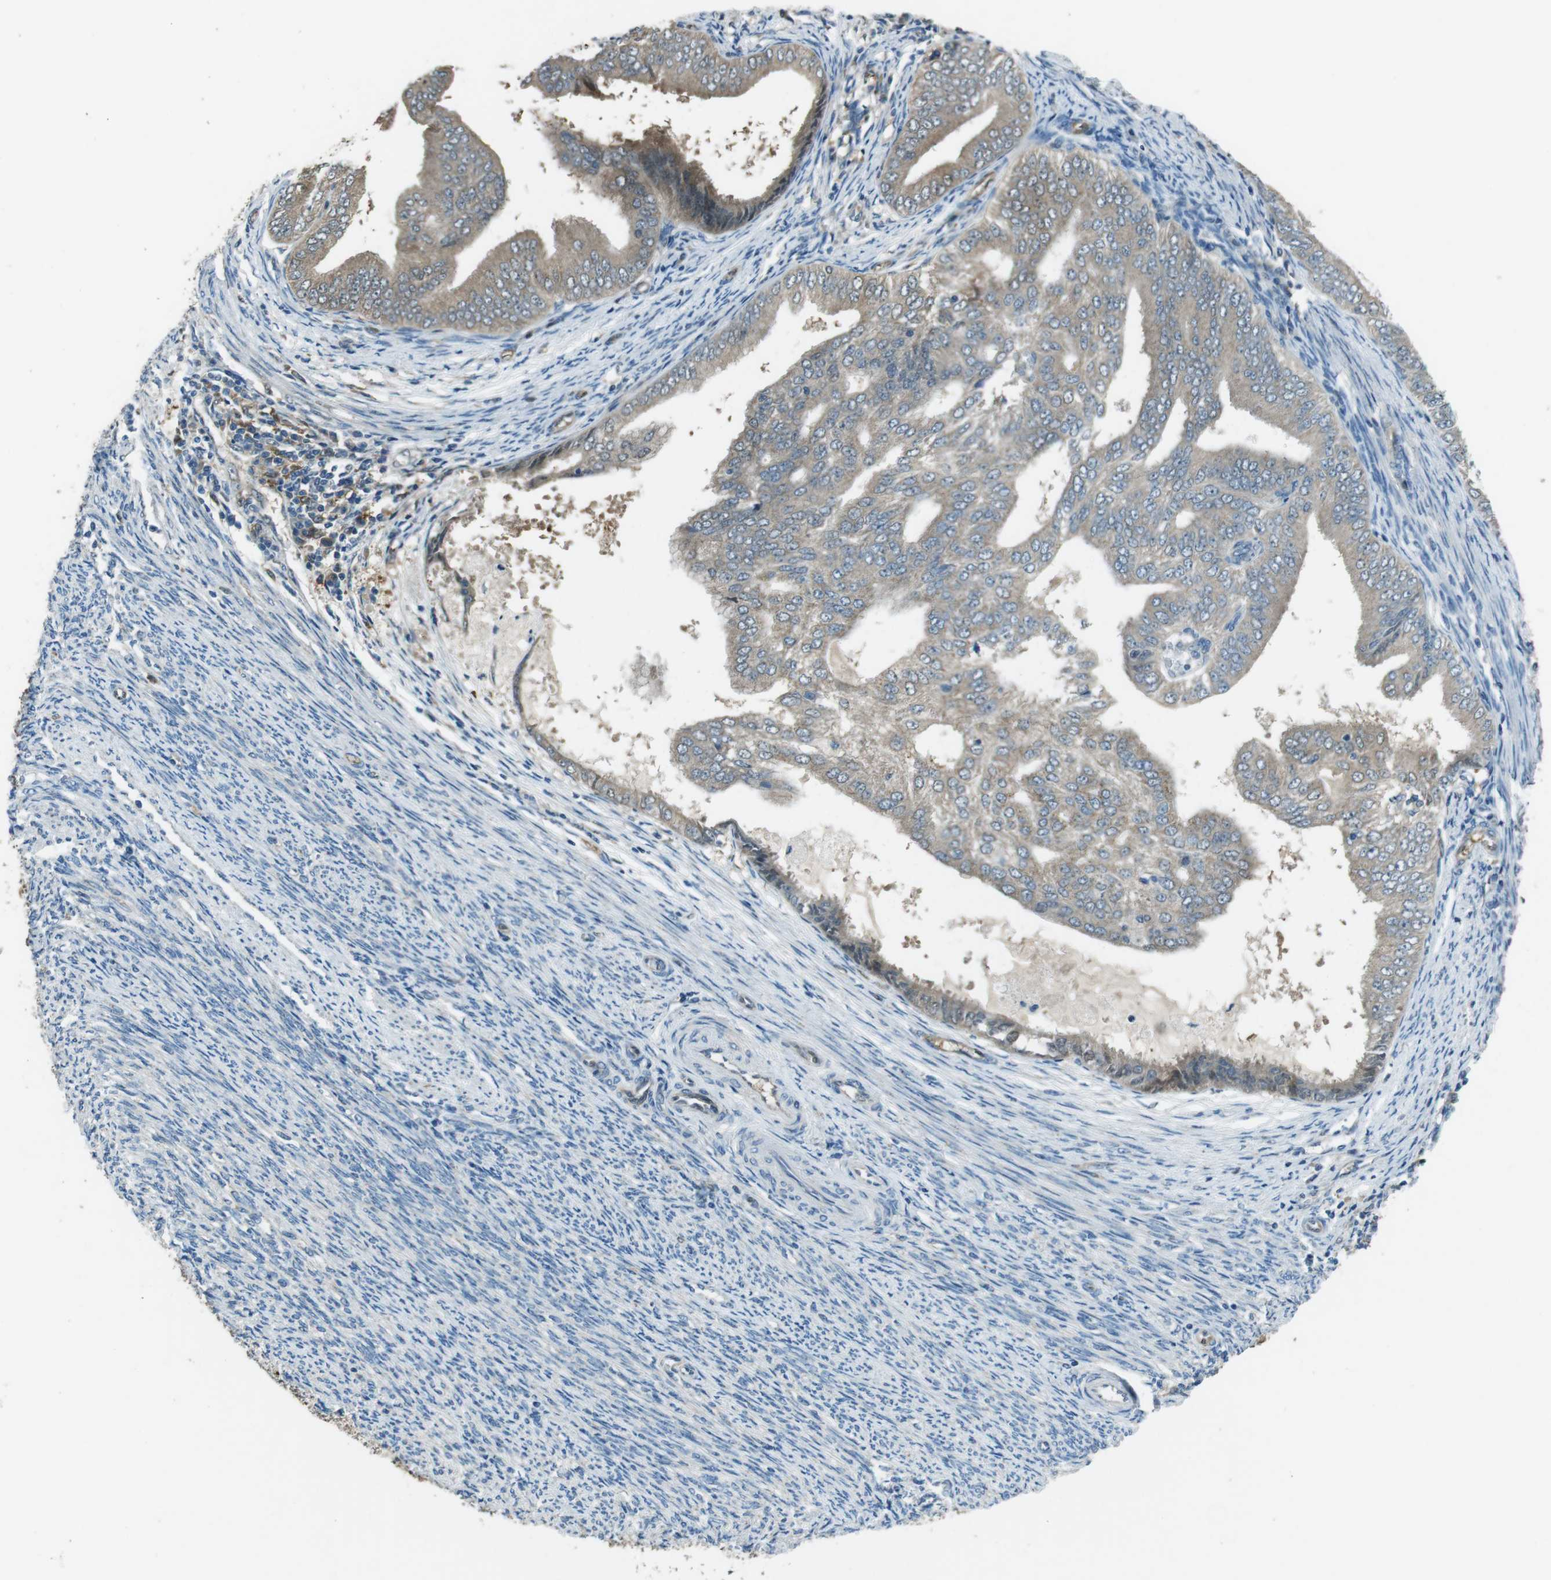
{"staining": {"intensity": "weak", "quantity": ">75%", "location": "cytoplasmic/membranous"}, "tissue": "endometrial cancer", "cell_type": "Tumor cells", "image_type": "cancer", "snomed": [{"axis": "morphology", "description": "Adenocarcinoma, NOS"}, {"axis": "topography", "description": "Endometrium"}], "caption": "Protein expression analysis of human endometrial cancer (adenocarcinoma) reveals weak cytoplasmic/membranous positivity in about >75% of tumor cells. (brown staining indicates protein expression, while blue staining denotes nuclei).", "gene": "MFAP3", "patient": {"sex": "female", "age": 58}}